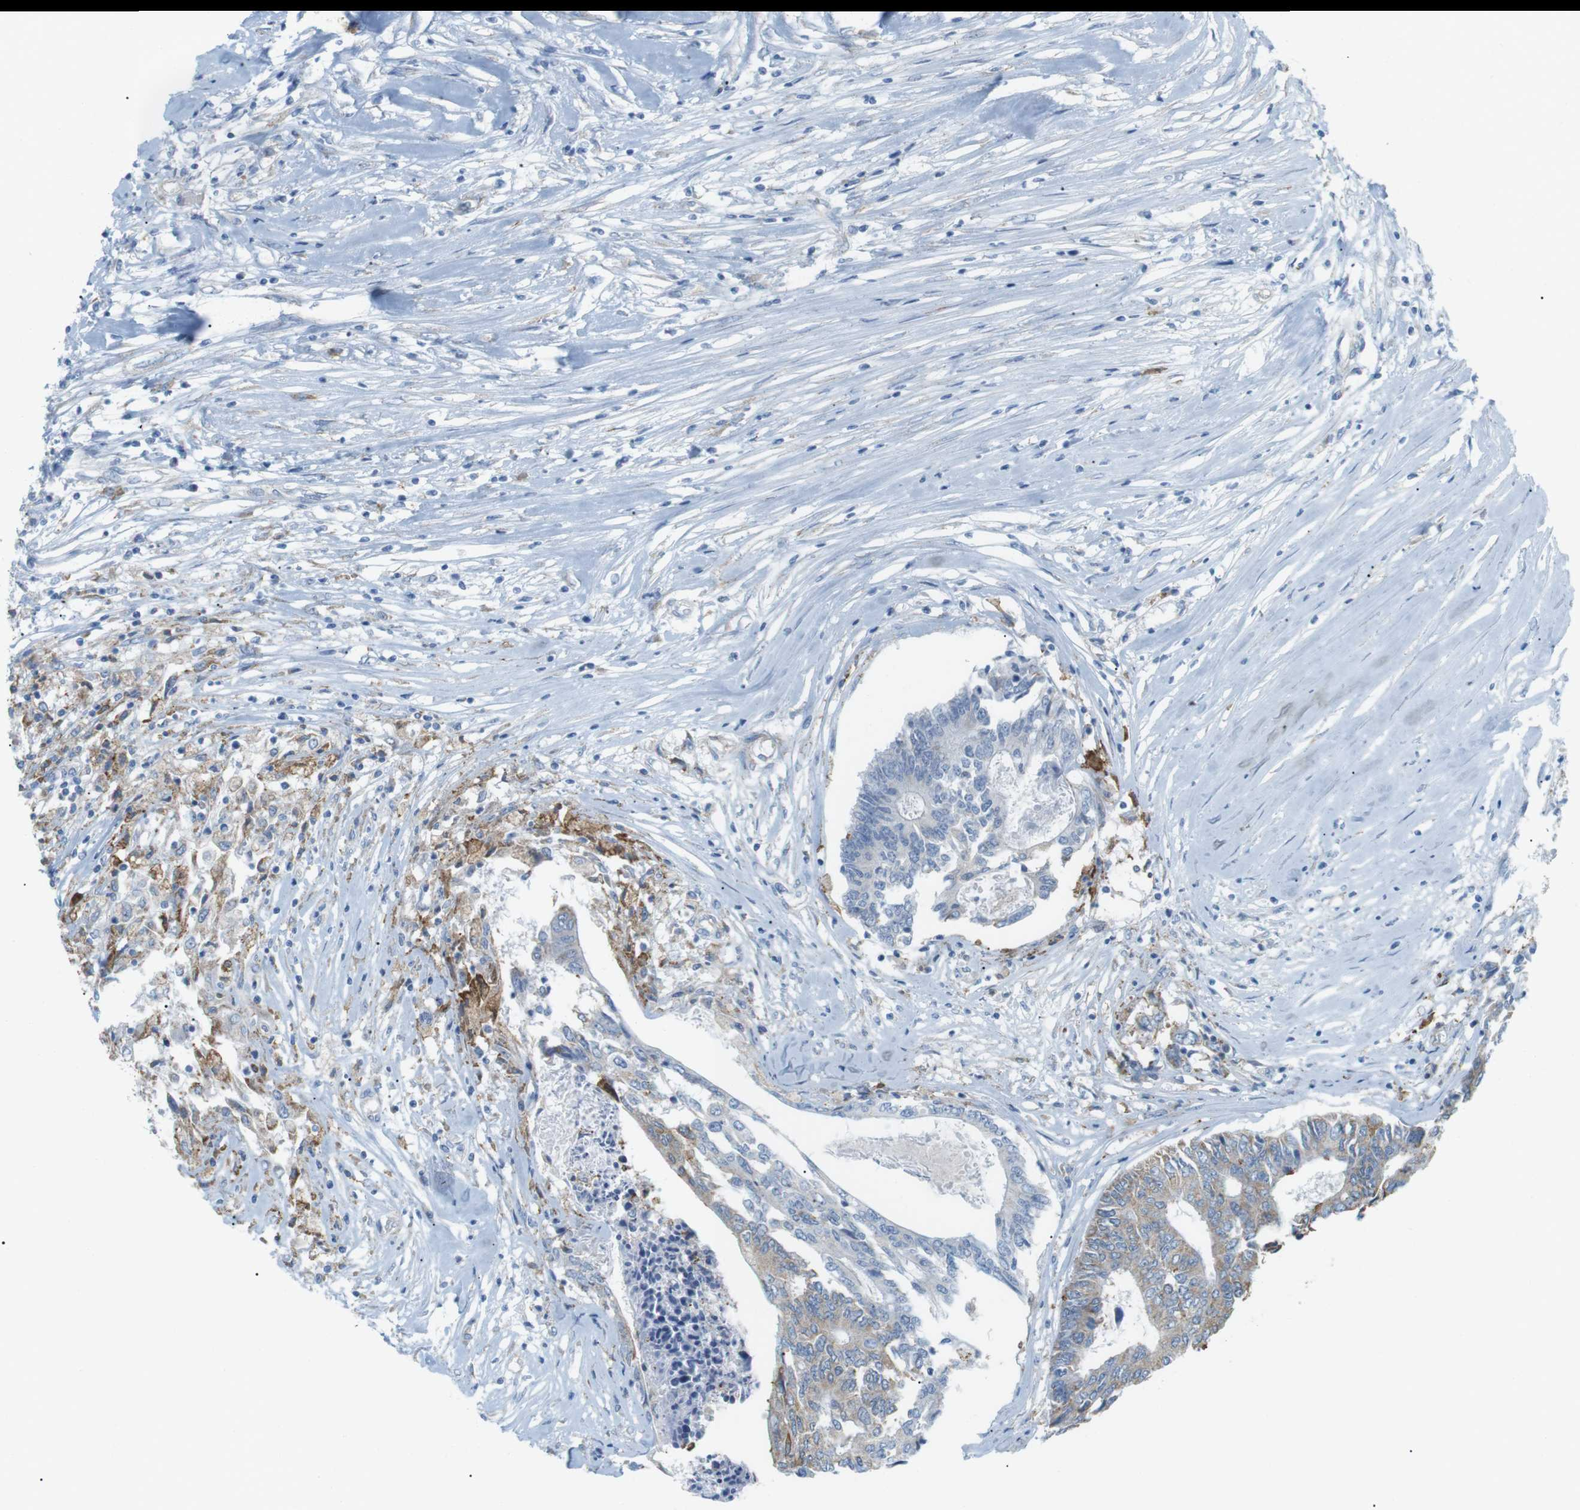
{"staining": {"intensity": "weak", "quantity": "<25%", "location": "cytoplasmic/membranous"}, "tissue": "colorectal cancer", "cell_type": "Tumor cells", "image_type": "cancer", "snomed": [{"axis": "morphology", "description": "Adenocarcinoma, NOS"}, {"axis": "topography", "description": "Rectum"}], "caption": "Tumor cells show no significant staining in colorectal cancer (adenocarcinoma).", "gene": "VAMP1", "patient": {"sex": "male", "age": 63}}